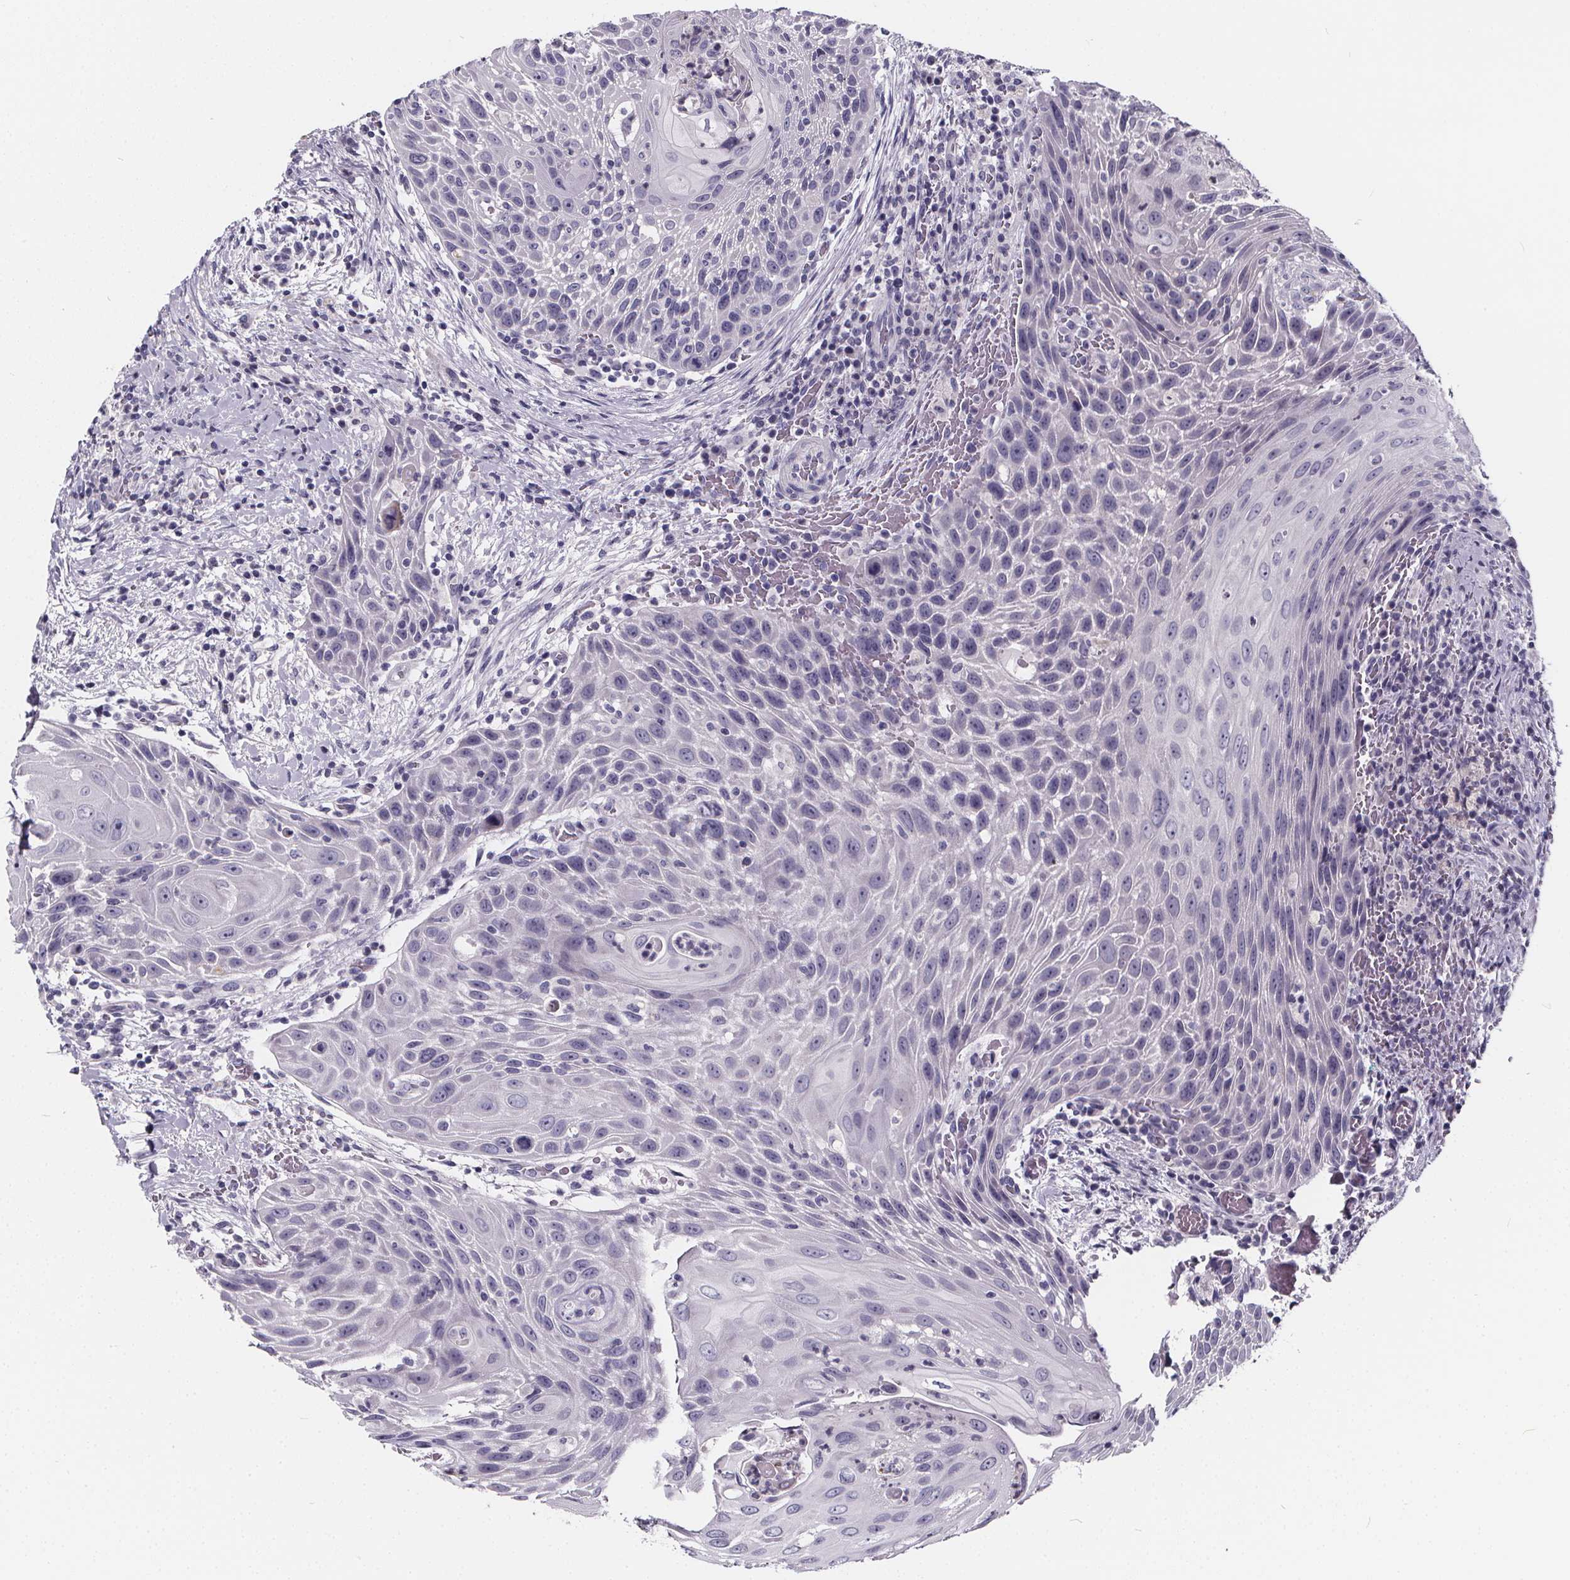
{"staining": {"intensity": "negative", "quantity": "none", "location": "none"}, "tissue": "head and neck cancer", "cell_type": "Tumor cells", "image_type": "cancer", "snomed": [{"axis": "morphology", "description": "Squamous cell carcinoma, NOS"}, {"axis": "topography", "description": "Head-Neck"}], "caption": "Immunohistochemical staining of human head and neck cancer demonstrates no significant positivity in tumor cells. The staining was performed using DAB to visualize the protein expression in brown, while the nuclei were stained in blue with hematoxylin (Magnification: 20x).", "gene": "SPEF2", "patient": {"sex": "male", "age": 69}}